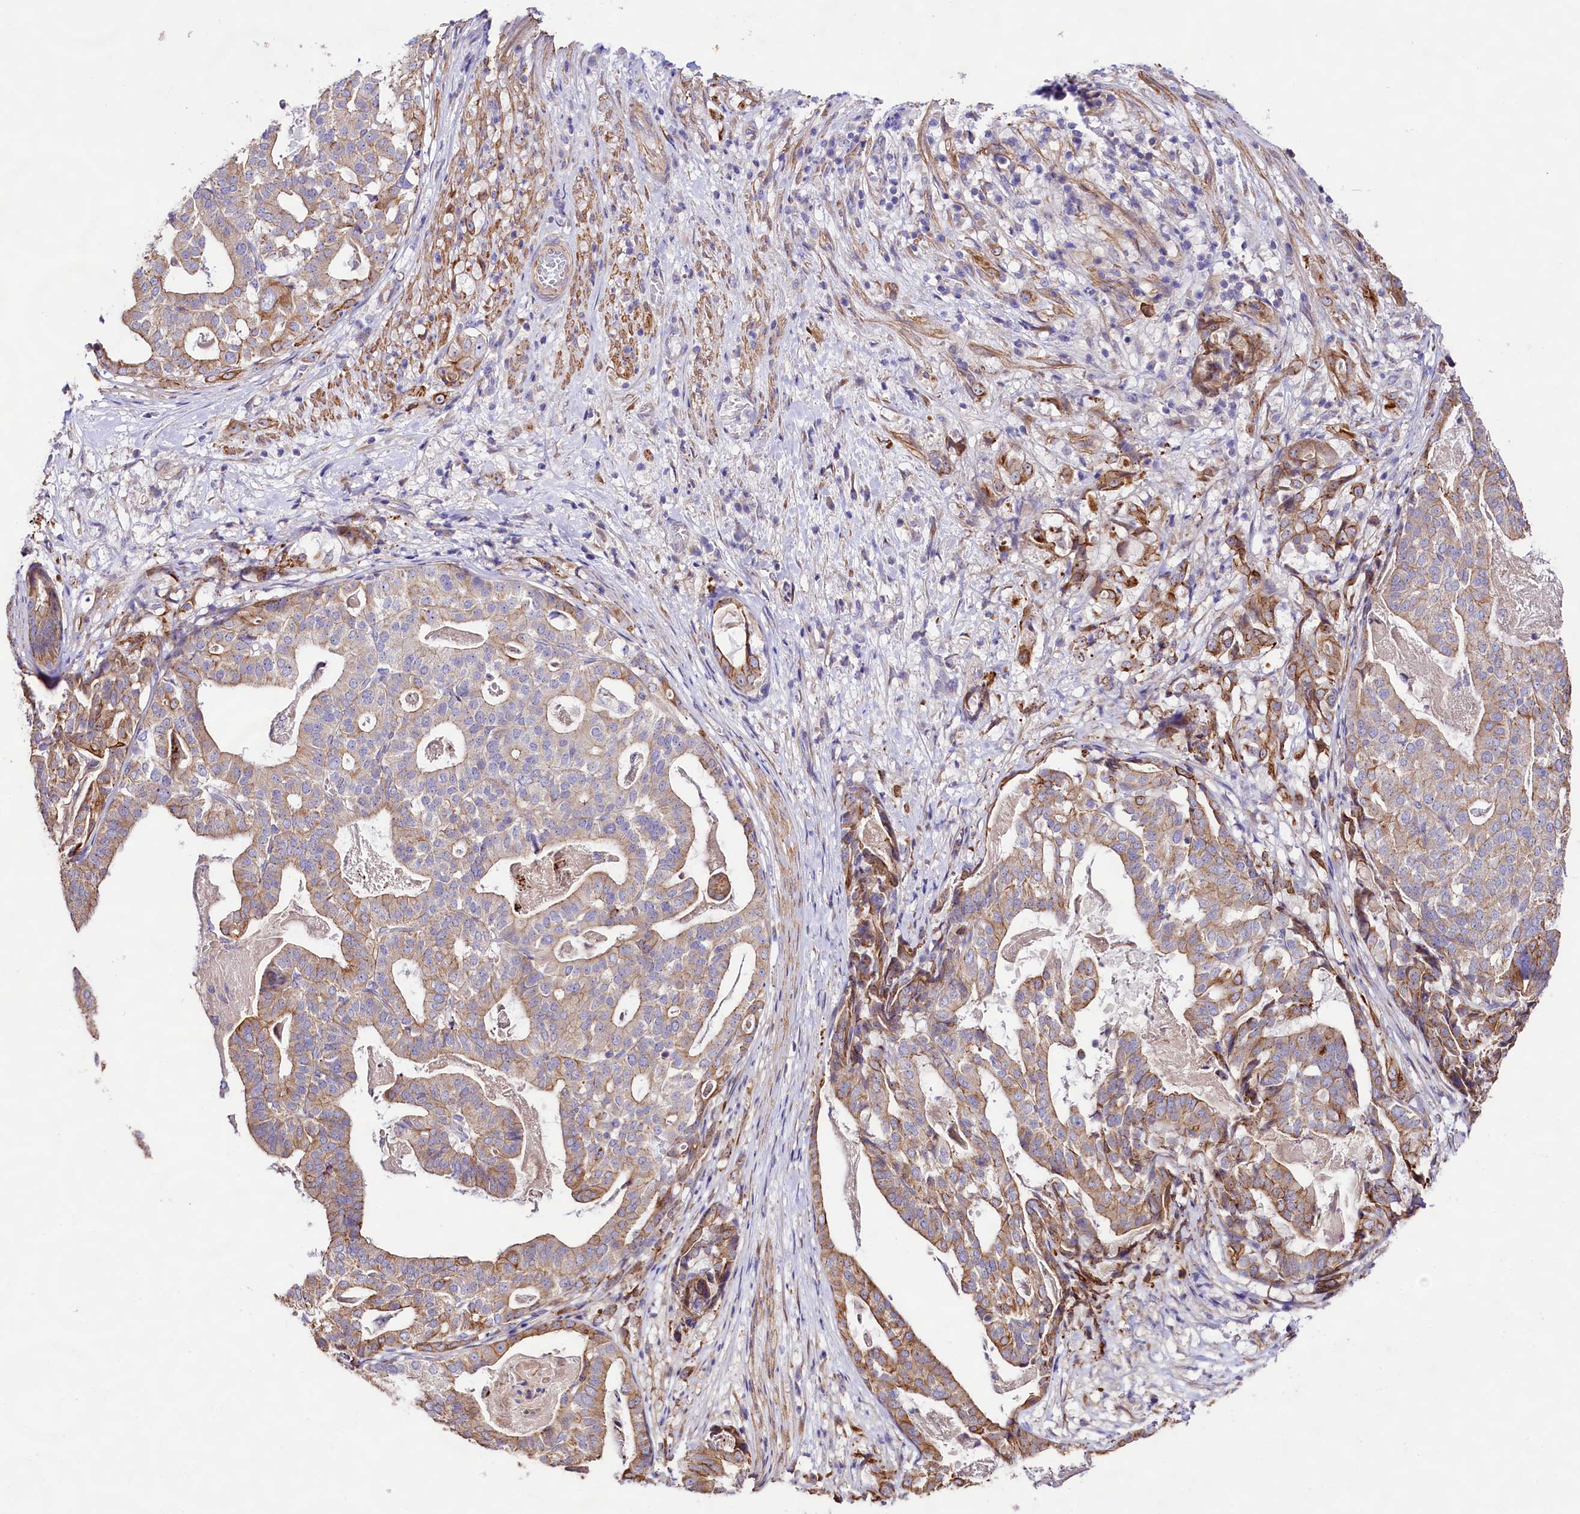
{"staining": {"intensity": "moderate", "quantity": "25%-75%", "location": "cytoplasmic/membranous"}, "tissue": "stomach cancer", "cell_type": "Tumor cells", "image_type": "cancer", "snomed": [{"axis": "morphology", "description": "Adenocarcinoma, NOS"}, {"axis": "topography", "description": "Stomach"}], "caption": "Stomach cancer (adenocarcinoma) stained with DAB immunohistochemistry (IHC) displays medium levels of moderate cytoplasmic/membranous expression in about 25%-75% of tumor cells. (DAB IHC, brown staining for protein, blue staining for nuclei).", "gene": "VPS11", "patient": {"sex": "male", "age": 48}}